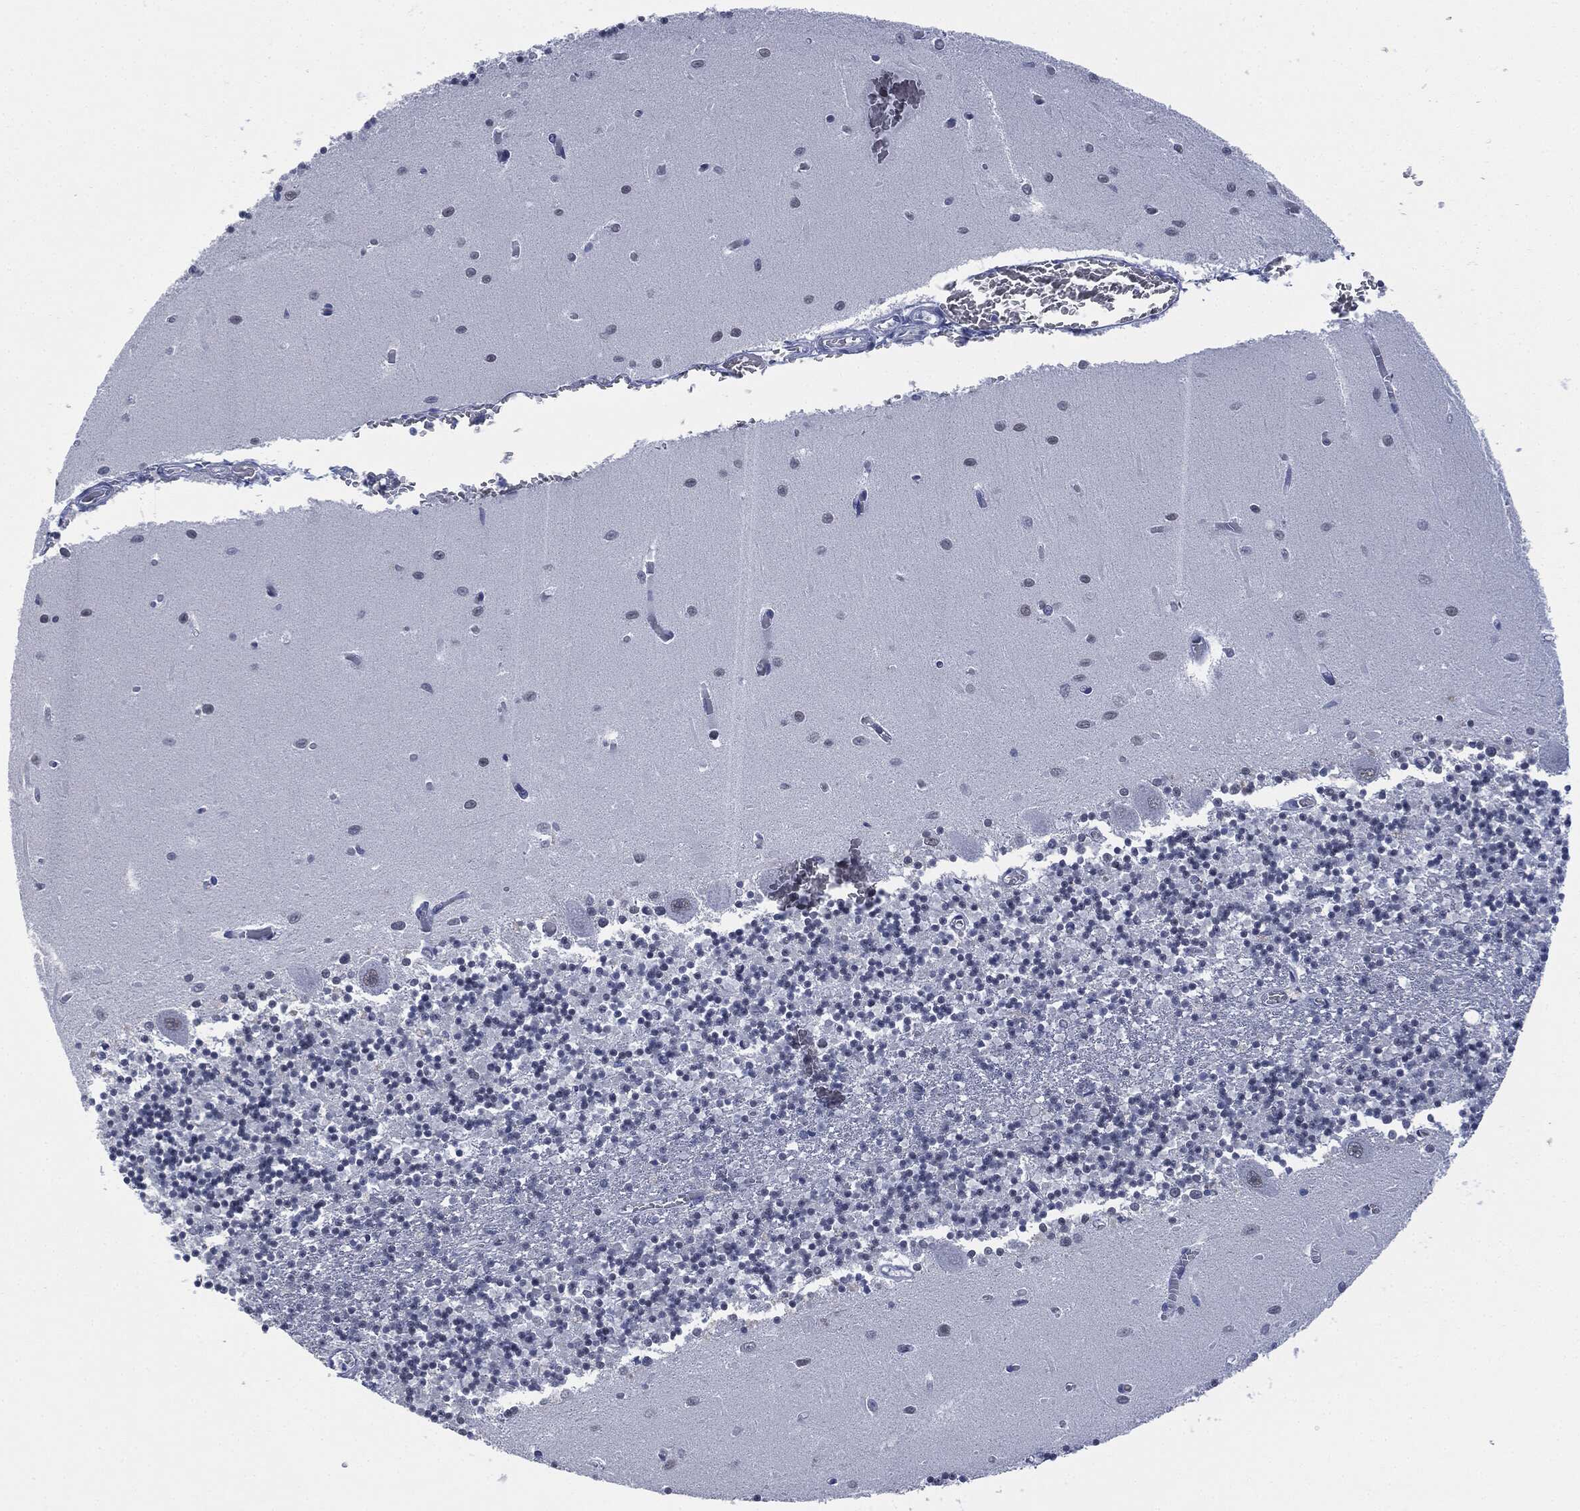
{"staining": {"intensity": "negative", "quantity": "none", "location": "none"}, "tissue": "cerebellum", "cell_type": "Cells in granular layer", "image_type": "normal", "snomed": [{"axis": "morphology", "description": "Normal tissue, NOS"}, {"axis": "topography", "description": "Cerebellum"}], "caption": "Cells in granular layer show no significant expression in unremarkable cerebellum.", "gene": "MUC16", "patient": {"sex": "female", "age": 64}}